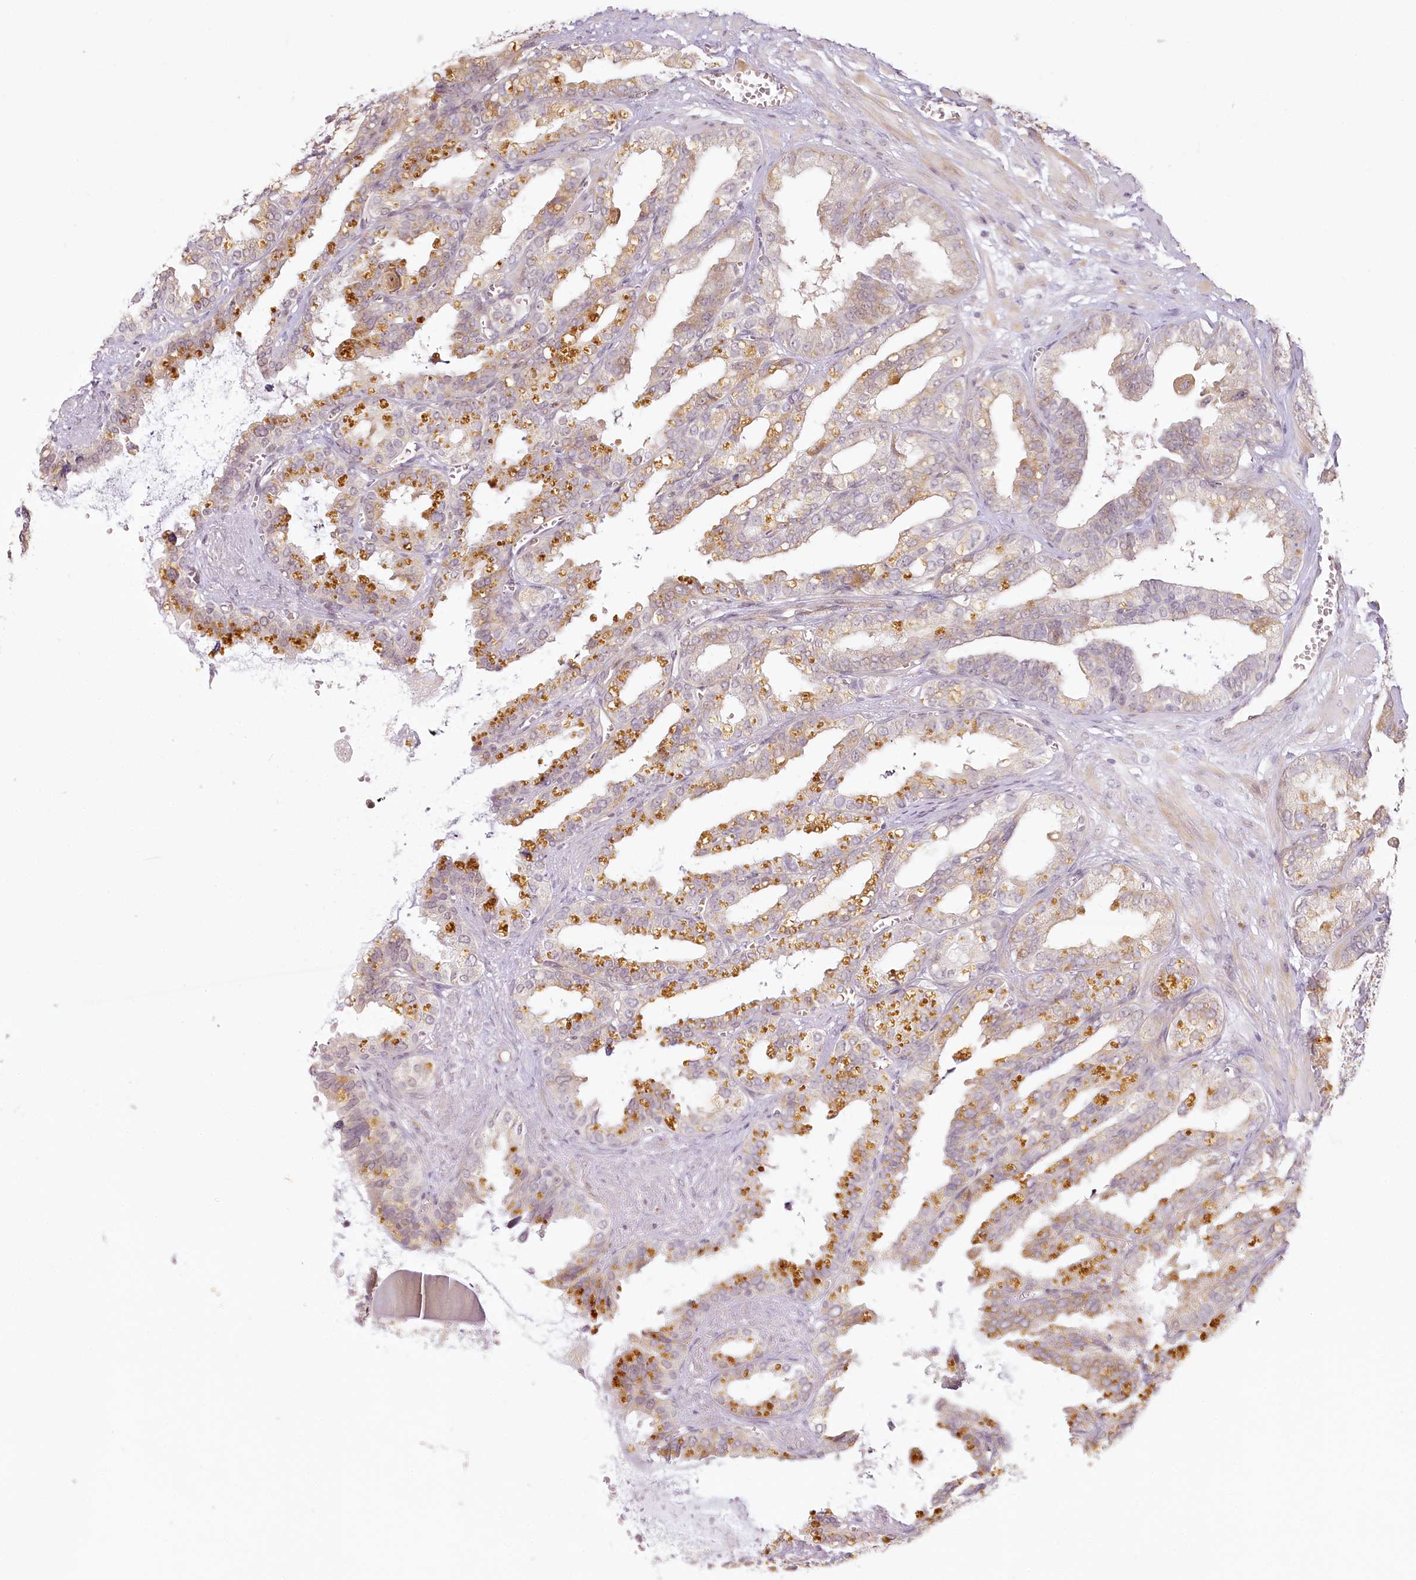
{"staining": {"intensity": "moderate", "quantity": "25%-75%", "location": "cytoplasmic/membranous"}, "tissue": "seminal vesicle", "cell_type": "Glandular cells", "image_type": "normal", "snomed": [{"axis": "morphology", "description": "Normal tissue, NOS"}, {"axis": "topography", "description": "Prostate"}, {"axis": "topography", "description": "Seminal veicle"}], "caption": "IHC histopathology image of unremarkable human seminal vesicle stained for a protein (brown), which displays medium levels of moderate cytoplasmic/membranous positivity in about 25%-75% of glandular cells.", "gene": "EXOSC7", "patient": {"sex": "male", "age": 51}}